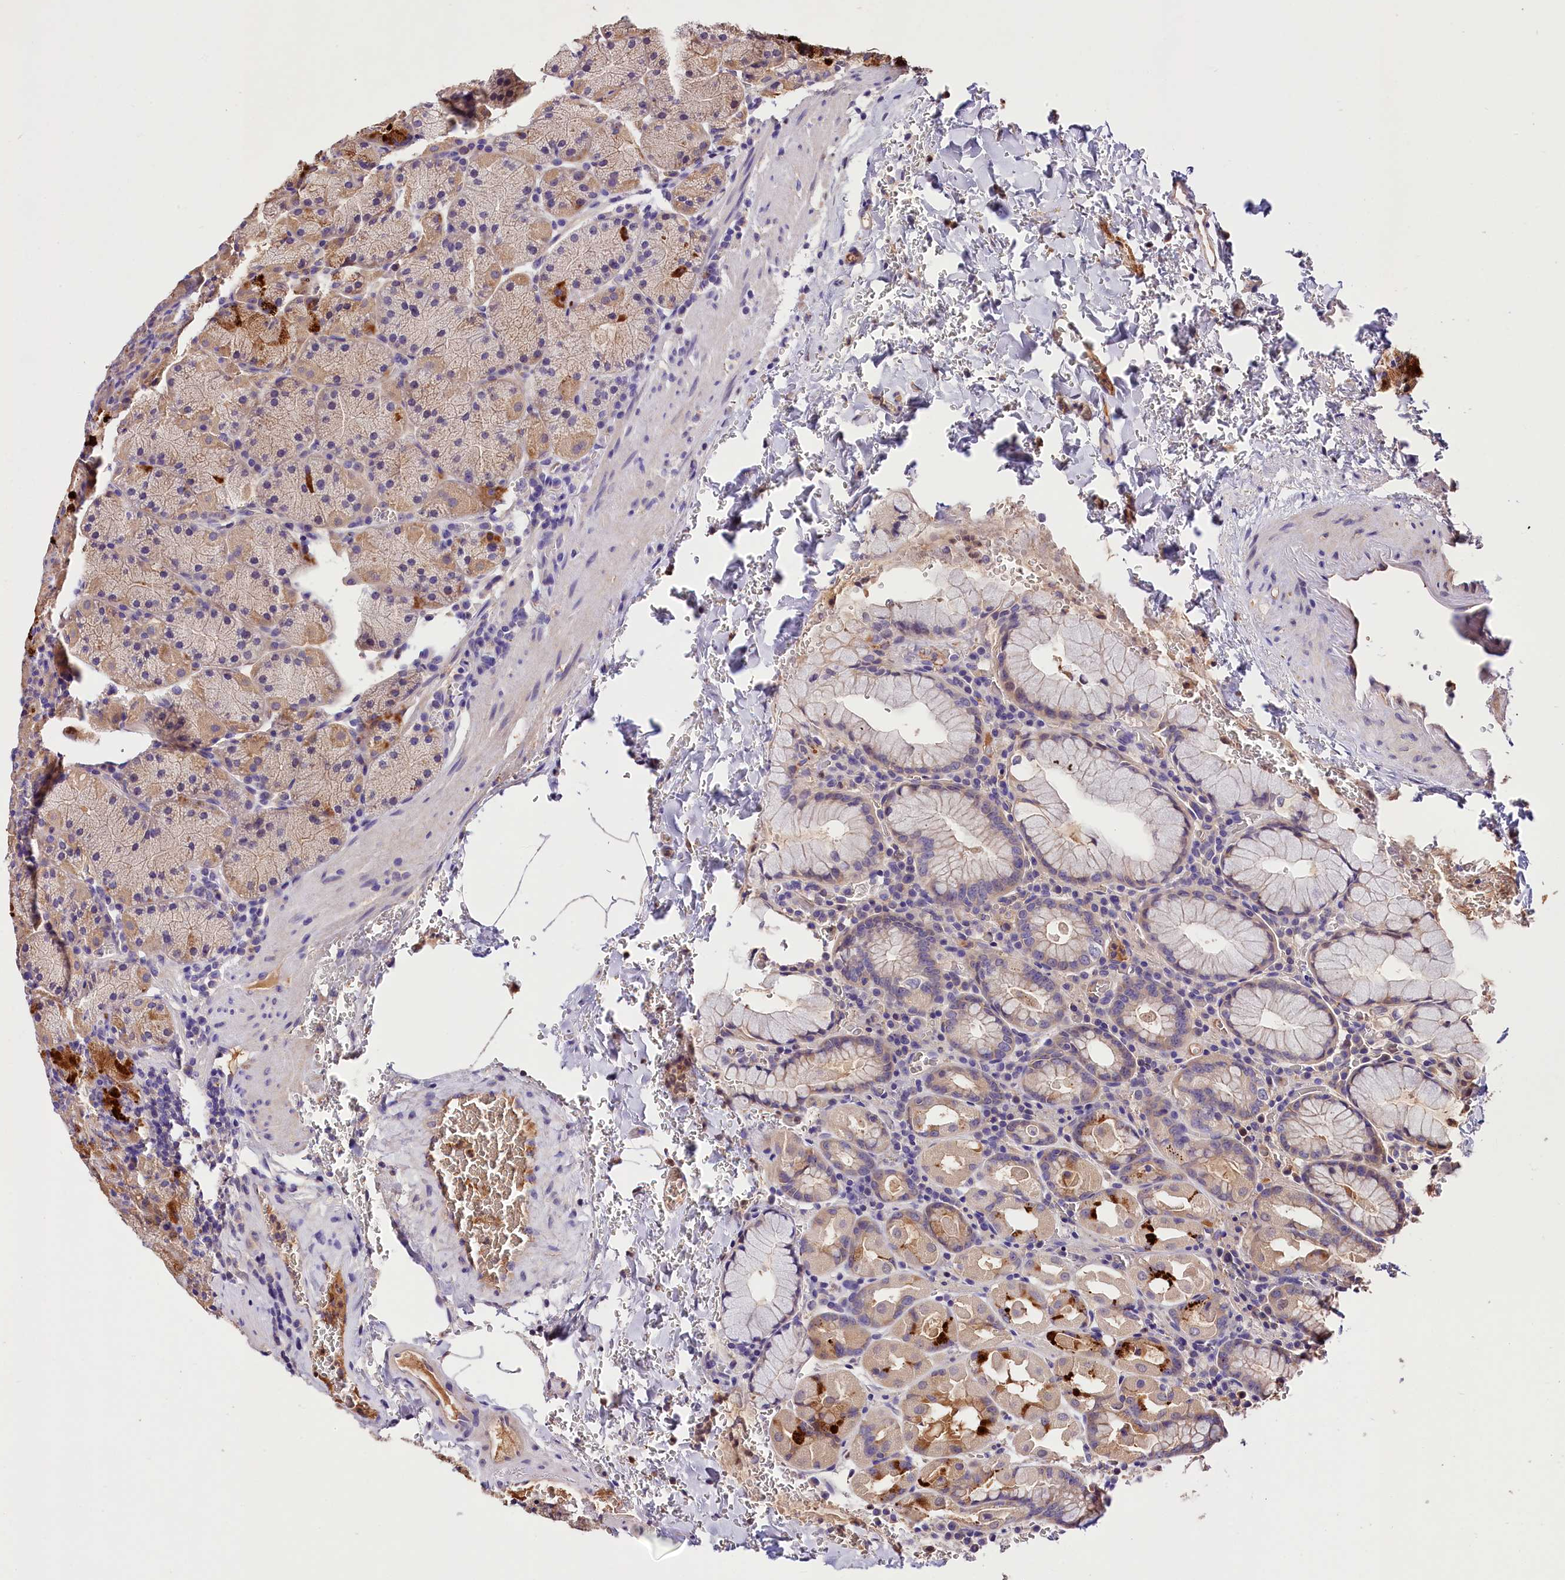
{"staining": {"intensity": "strong", "quantity": "<25%", "location": "cytoplasmic/membranous"}, "tissue": "stomach", "cell_type": "Glandular cells", "image_type": "normal", "snomed": [{"axis": "morphology", "description": "Normal tissue, NOS"}, {"axis": "topography", "description": "Stomach, upper"}, {"axis": "topography", "description": "Stomach, lower"}], "caption": "Glandular cells reveal medium levels of strong cytoplasmic/membranous staining in about <25% of cells in benign stomach.", "gene": "ARMC6", "patient": {"sex": "male", "age": 80}}